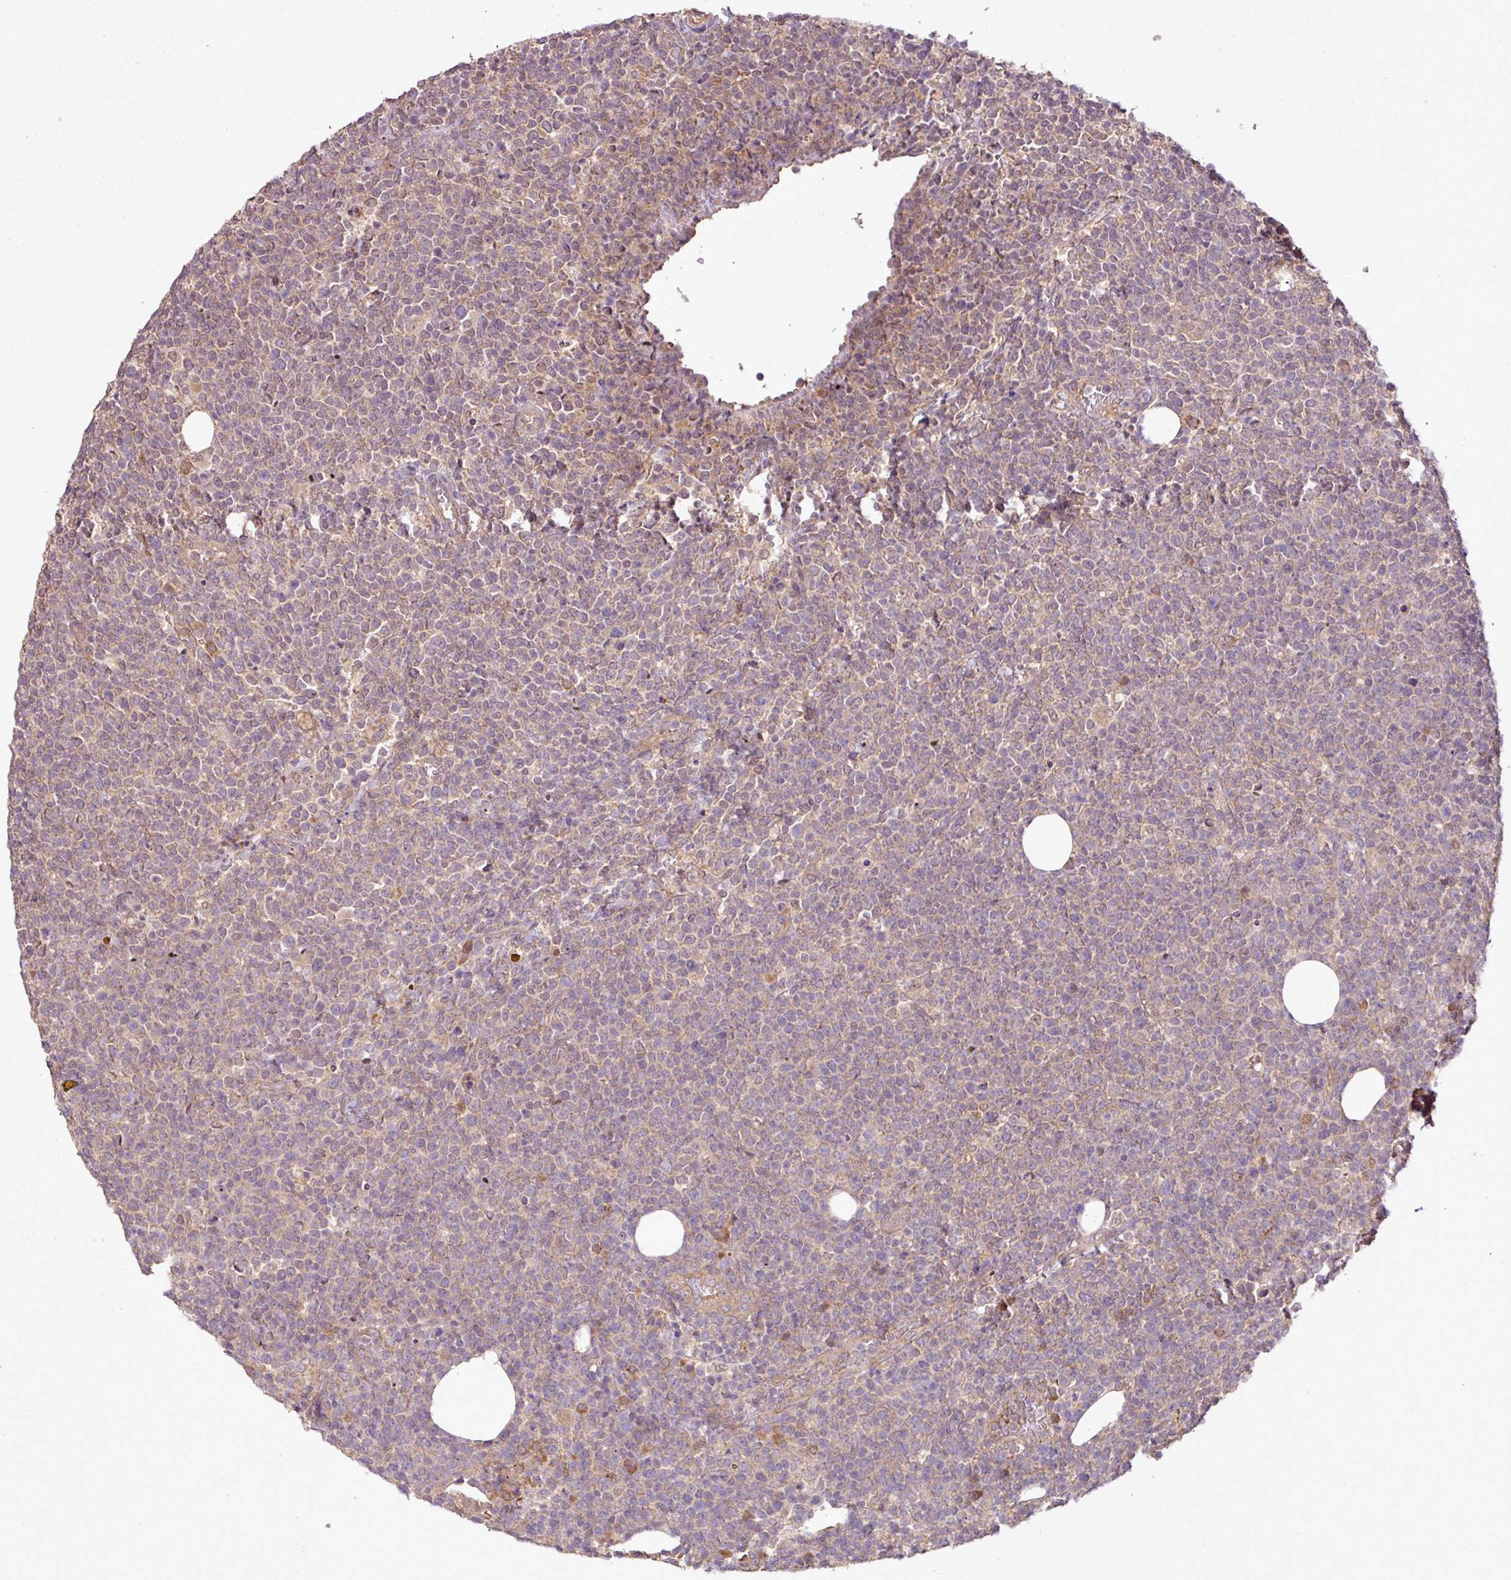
{"staining": {"intensity": "weak", "quantity": "25%-75%", "location": "cytoplasmic/membranous"}, "tissue": "lymphoma", "cell_type": "Tumor cells", "image_type": "cancer", "snomed": [{"axis": "morphology", "description": "Malignant lymphoma, non-Hodgkin's type, High grade"}, {"axis": "topography", "description": "Lymph node"}], "caption": "Protein positivity by immunohistochemistry displays weak cytoplasmic/membranous staining in approximately 25%-75% of tumor cells in lymphoma.", "gene": "DNAAF4", "patient": {"sex": "male", "age": 61}}